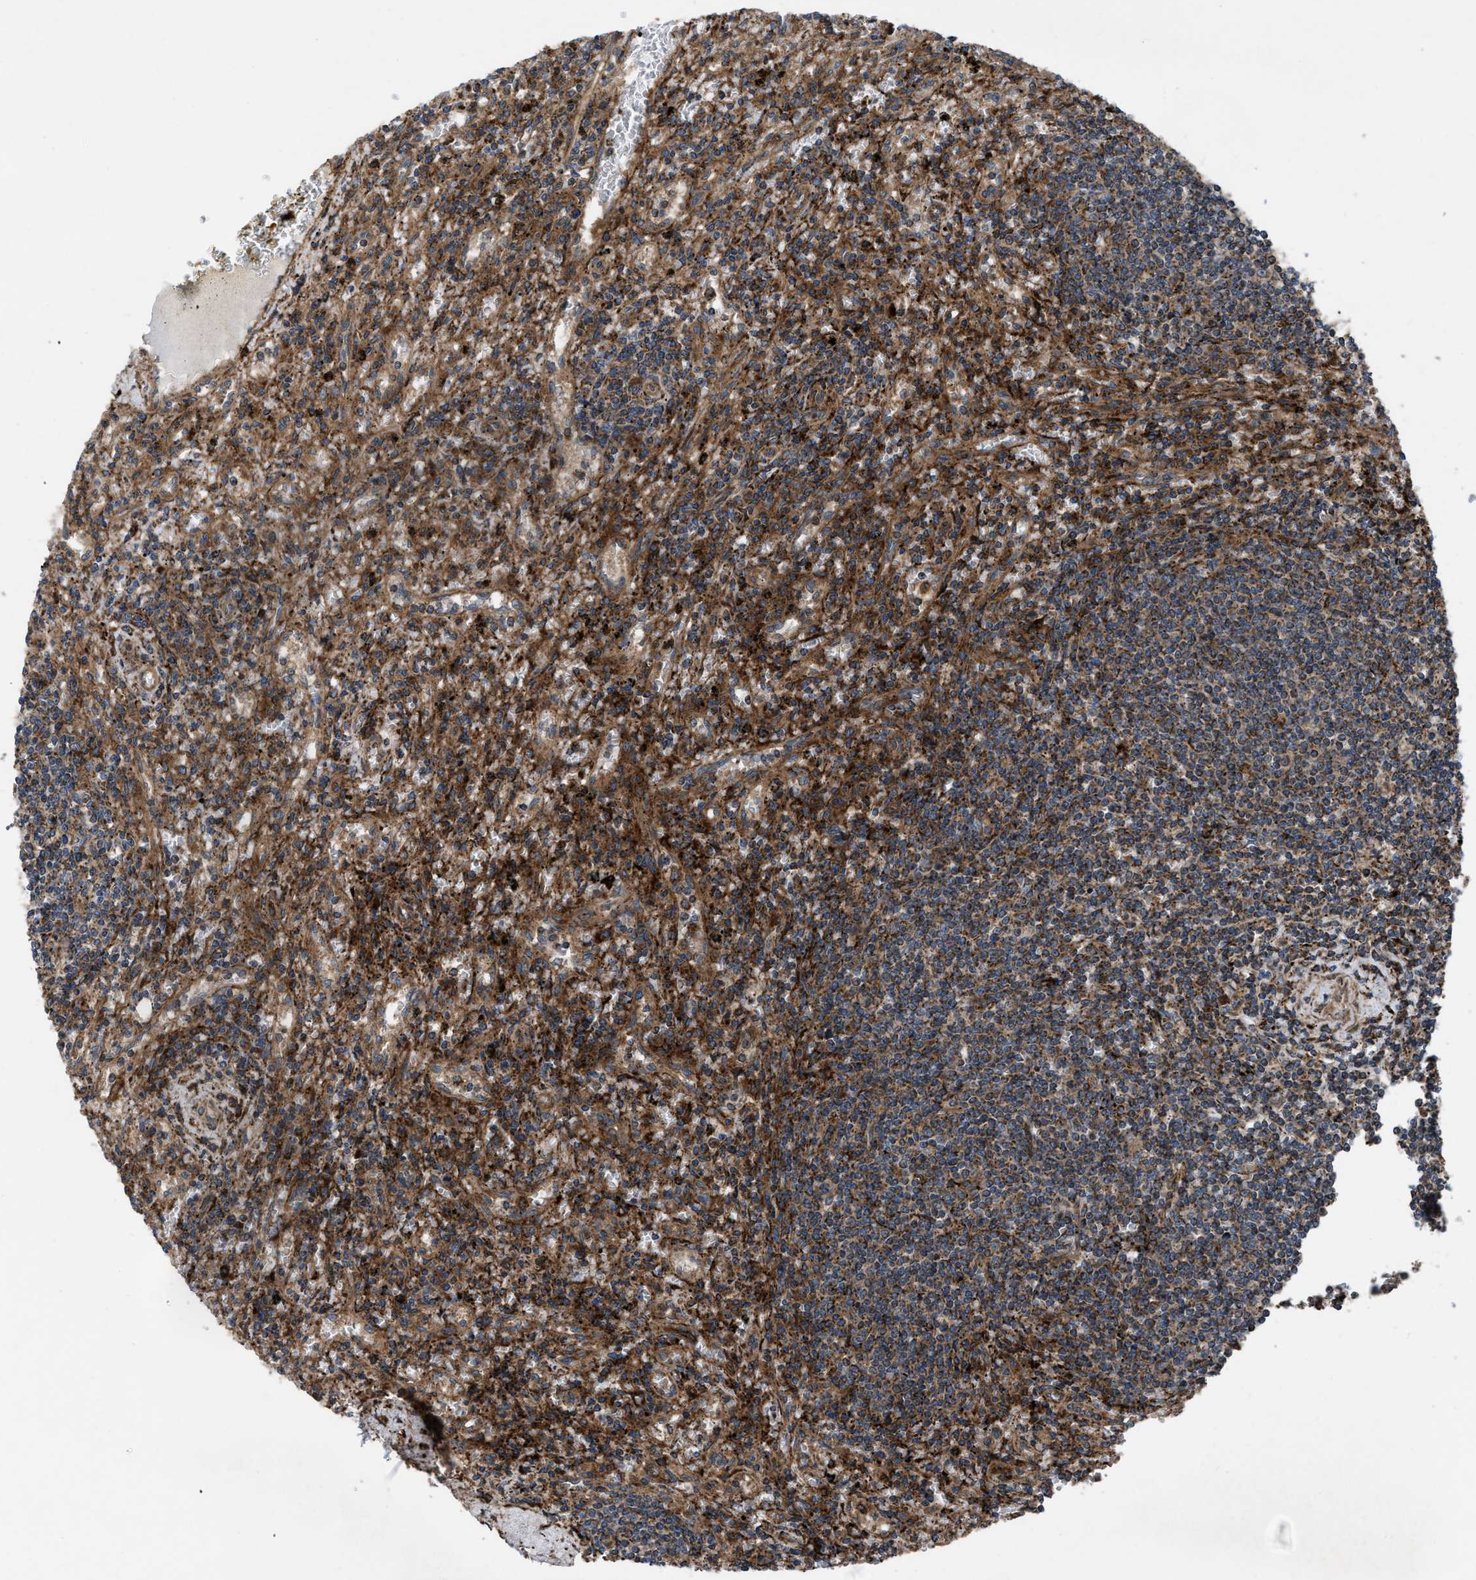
{"staining": {"intensity": "moderate", "quantity": ">75%", "location": "cytoplasmic/membranous"}, "tissue": "lymphoma", "cell_type": "Tumor cells", "image_type": "cancer", "snomed": [{"axis": "morphology", "description": "Malignant lymphoma, non-Hodgkin's type, Low grade"}, {"axis": "topography", "description": "Spleen"}], "caption": "Human lymphoma stained for a protein (brown) displays moderate cytoplasmic/membranous positive positivity in approximately >75% of tumor cells.", "gene": "PER3", "patient": {"sex": "male", "age": 76}}